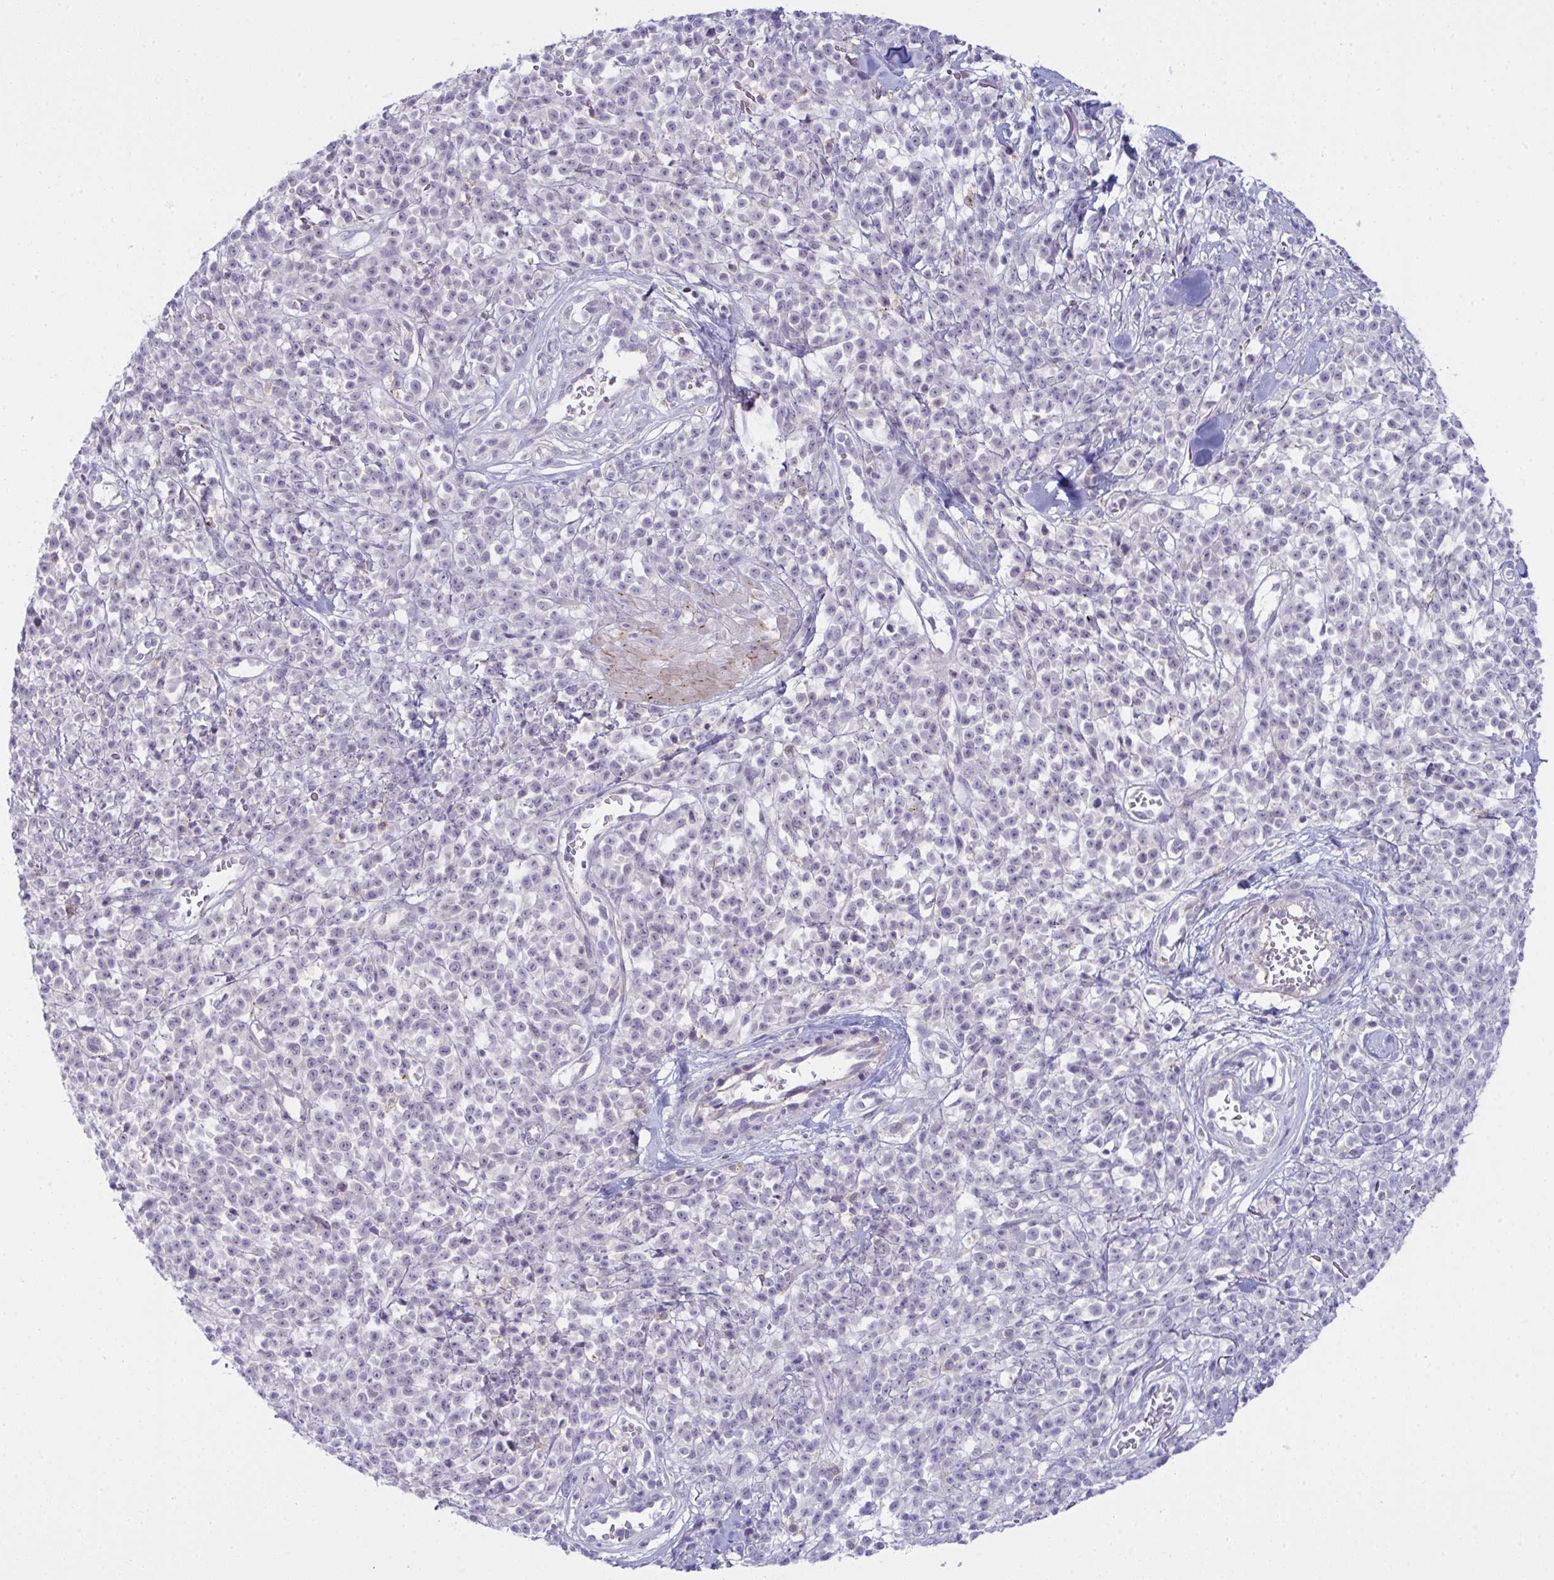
{"staining": {"intensity": "negative", "quantity": "none", "location": "none"}, "tissue": "melanoma", "cell_type": "Tumor cells", "image_type": "cancer", "snomed": [{"axis": "morphology", "description": "Malignant melanoma, NOS"}, {"axis": "topography", "description": "Skin"}, {"axis": "topography", "description": "Skin of trunk"}], "caption": "Immunohistochemistry (IHC) micrograph of neoplastic tissue: malignant melanoma stained with DAB (3,3'-diaminobenzidine) shows no significant protein staining in tumor cells.", "gene": "RGPD5", "patient": {"sex": "male", "age": 74}}